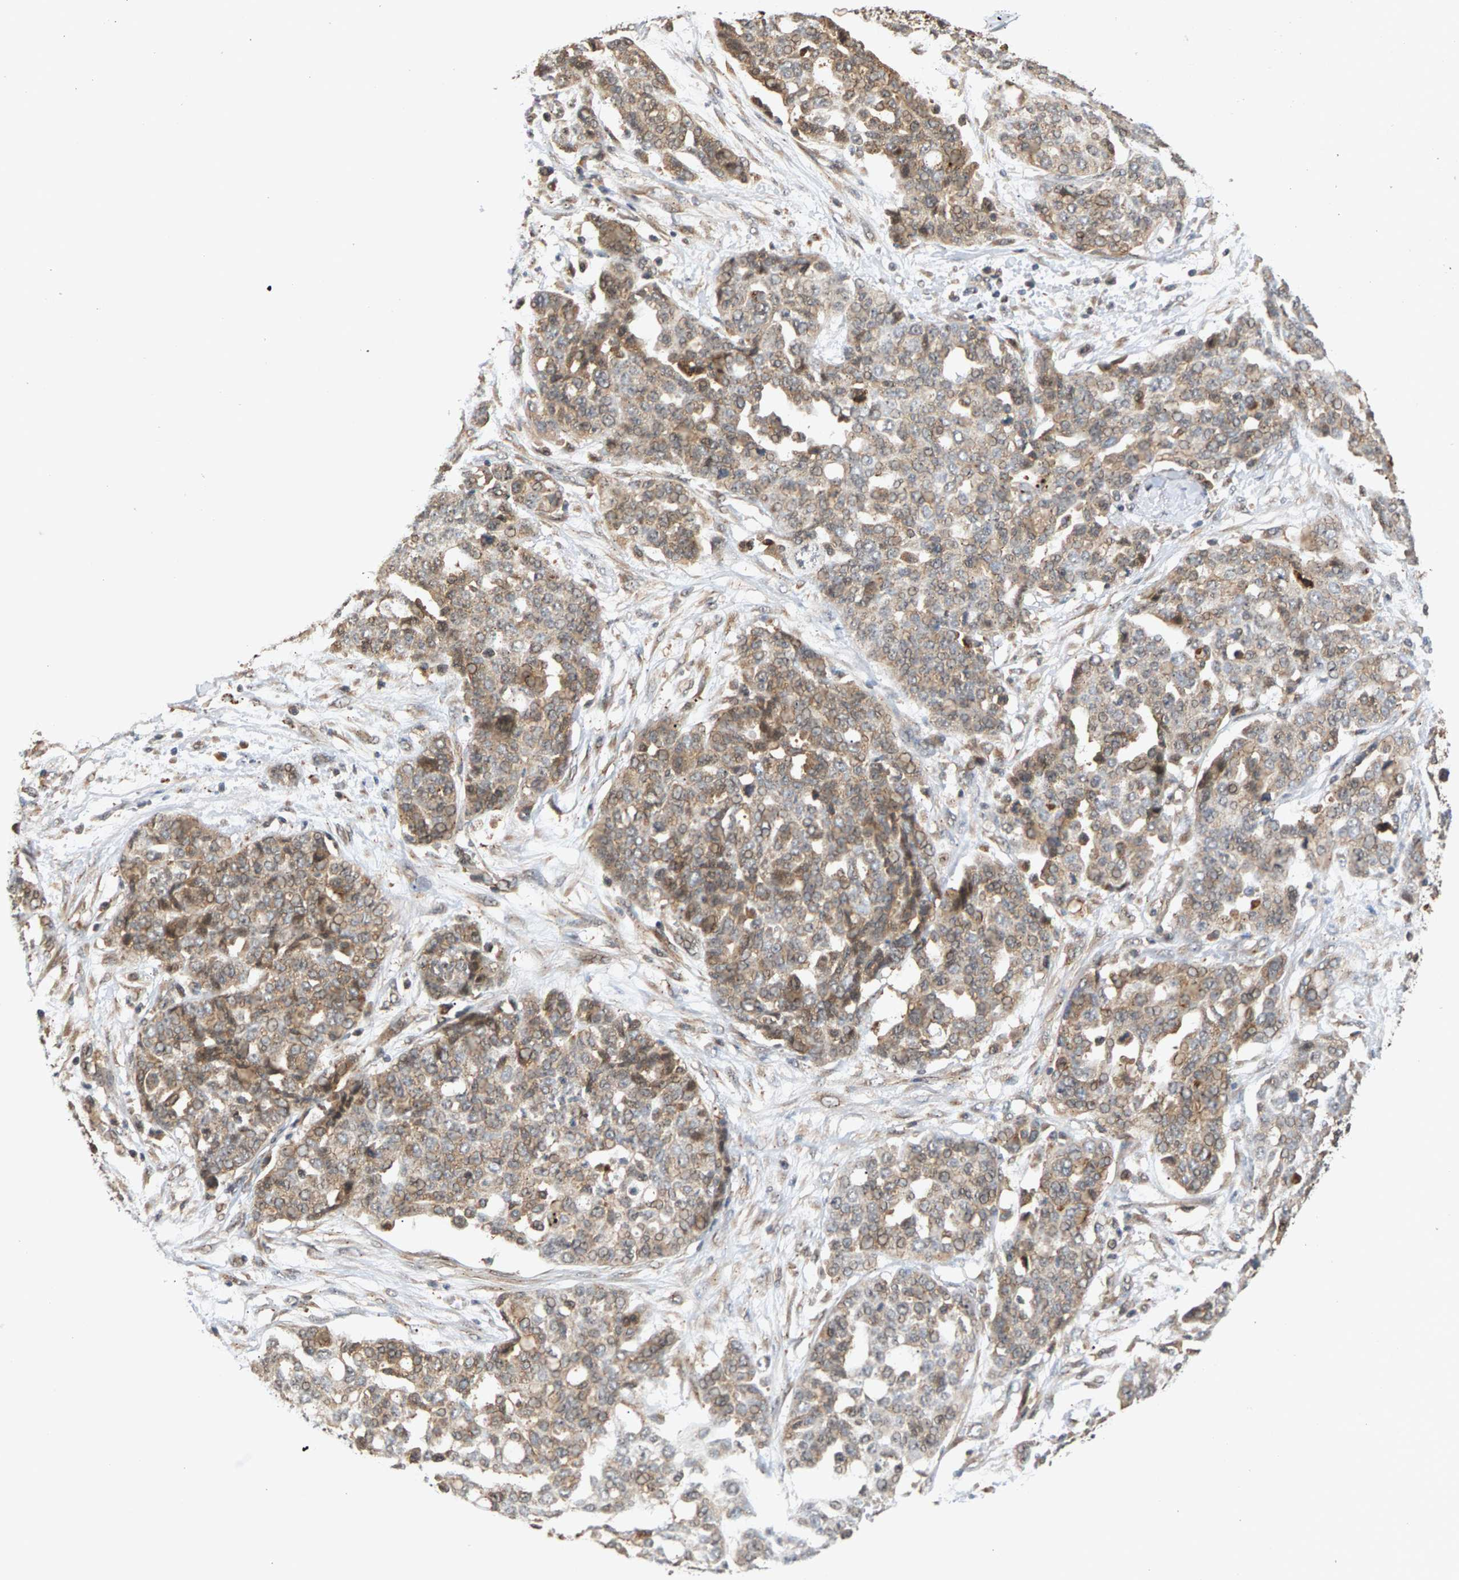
{"staining": {"intensity": "weak", "quantity": ">75%", "location": "cytoplasmic/membranous"}, "tissue": "ovarian cancer", "cell_type": "Tumor cells", "image_type": "cancer", "snomed": [{"axis": "morphology", "description": "Cystadenocarcinoma, serous, NOS"}, {"axis": "topography", "description": "Soft tissue"}, {"axis": "topography", "description": "Ovary"}], "caption": "This image displays immunohistochemistry (IHC) staining of human serous cystadenocarcinoma (ovarian), with low weak cytoplasmic/membranous positivity in about >75% of tumor cells.", "gene": "MAP2K5", "patient": {"sex": "female", "age": 57}}